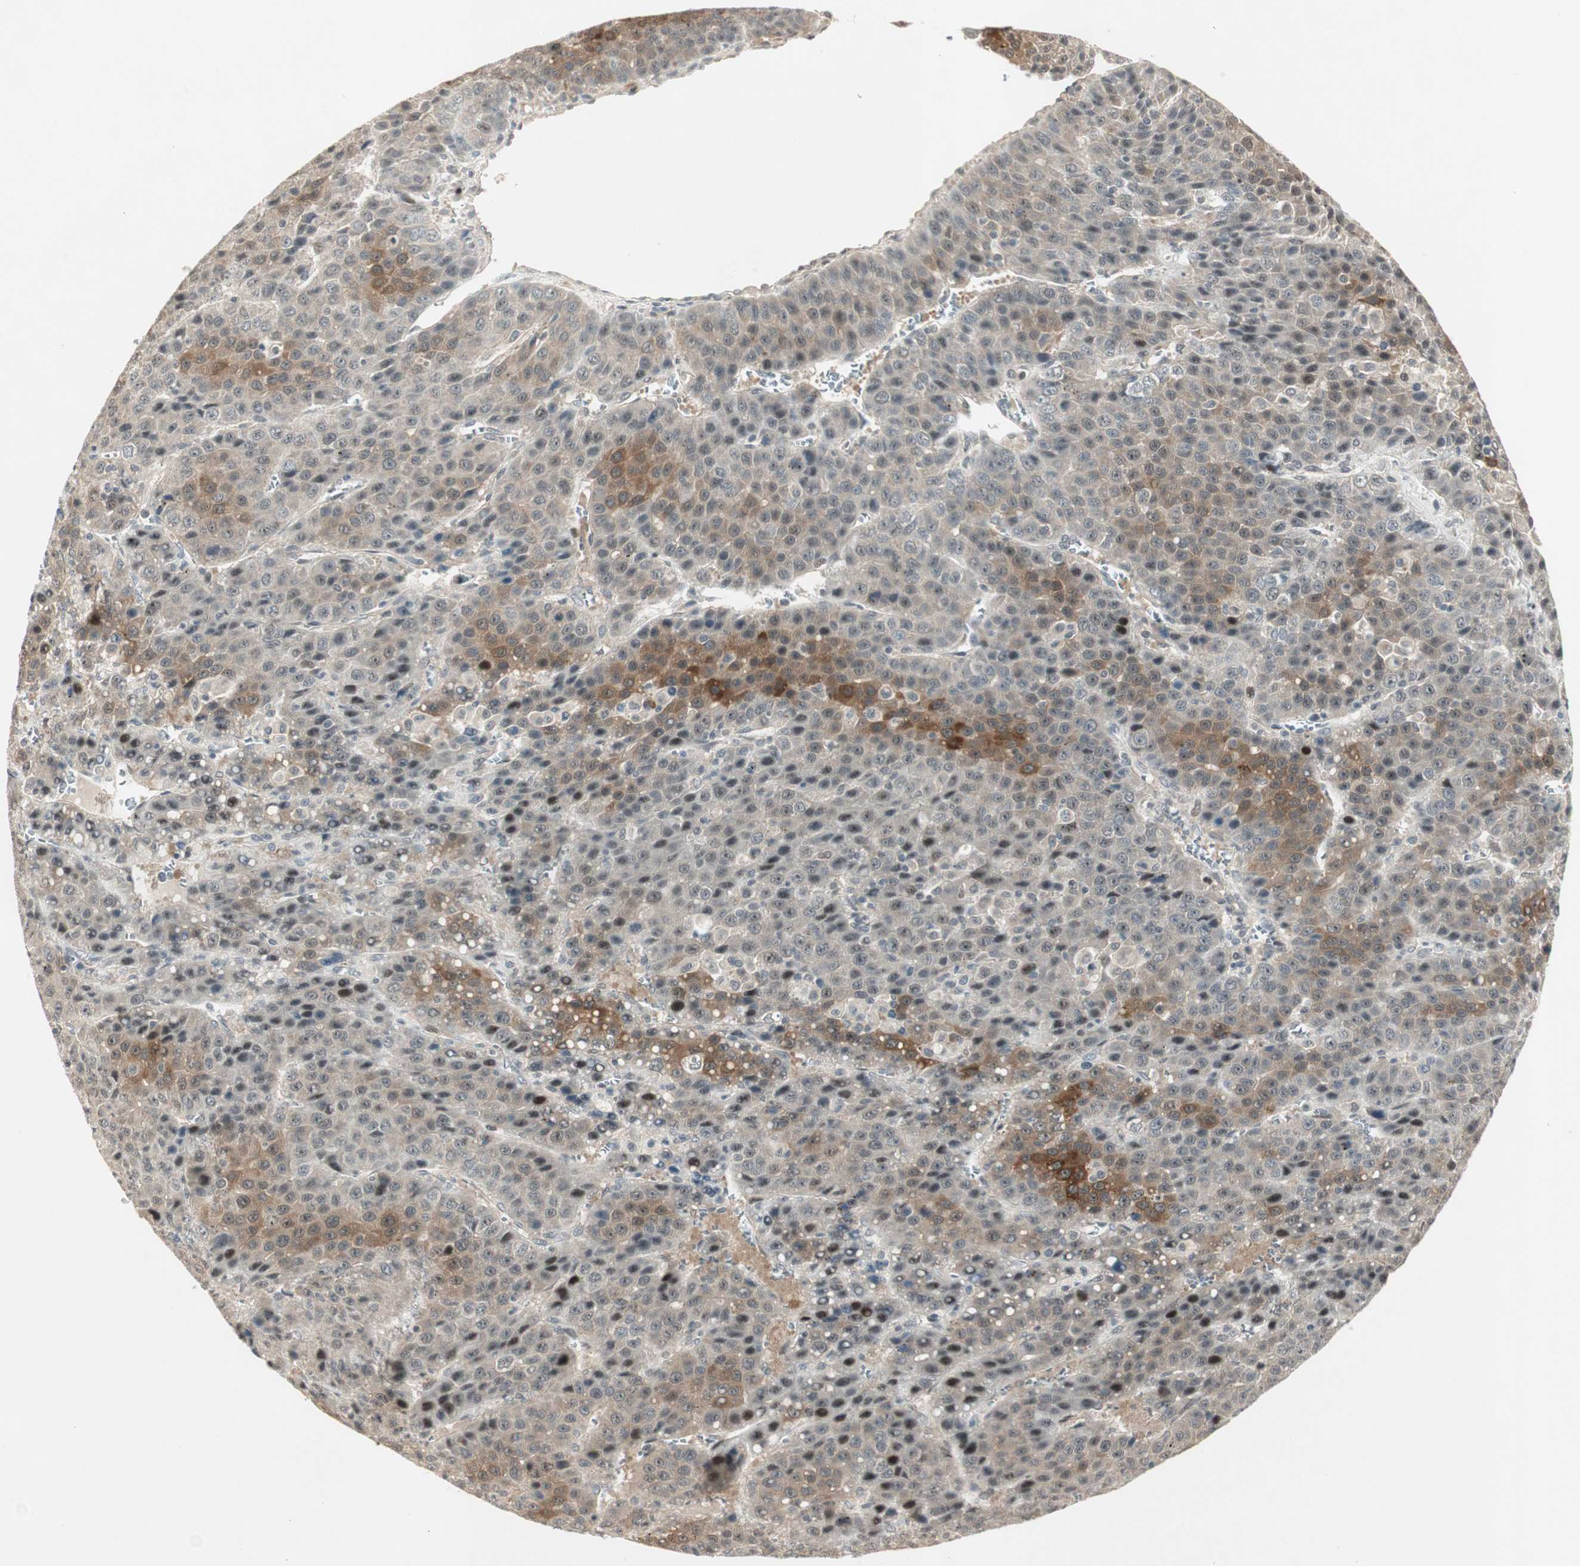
{"staining": {"intensity": "strong", "quantity": "<25%", "location": "cytoplasmic/membranous"}, "tissue": "liver cancer", "cell_type": "Tumor cells", "image_type": "cancer", "snomed": [{"axis": "morphology", "description": "Carcinoma, Hepatocellular, NOS"}, {"axis": "topography", "description": "Liver"}], "caption": "Immunohistochemical staining of human liver cancer (hepatocellular carcinoma) displays medium levels of strong cytoplasmic/membranous protein expression in about <25% of tumor cells.", "gene": "ACSL5", "patient": {"sex": "female", "age": 53}}